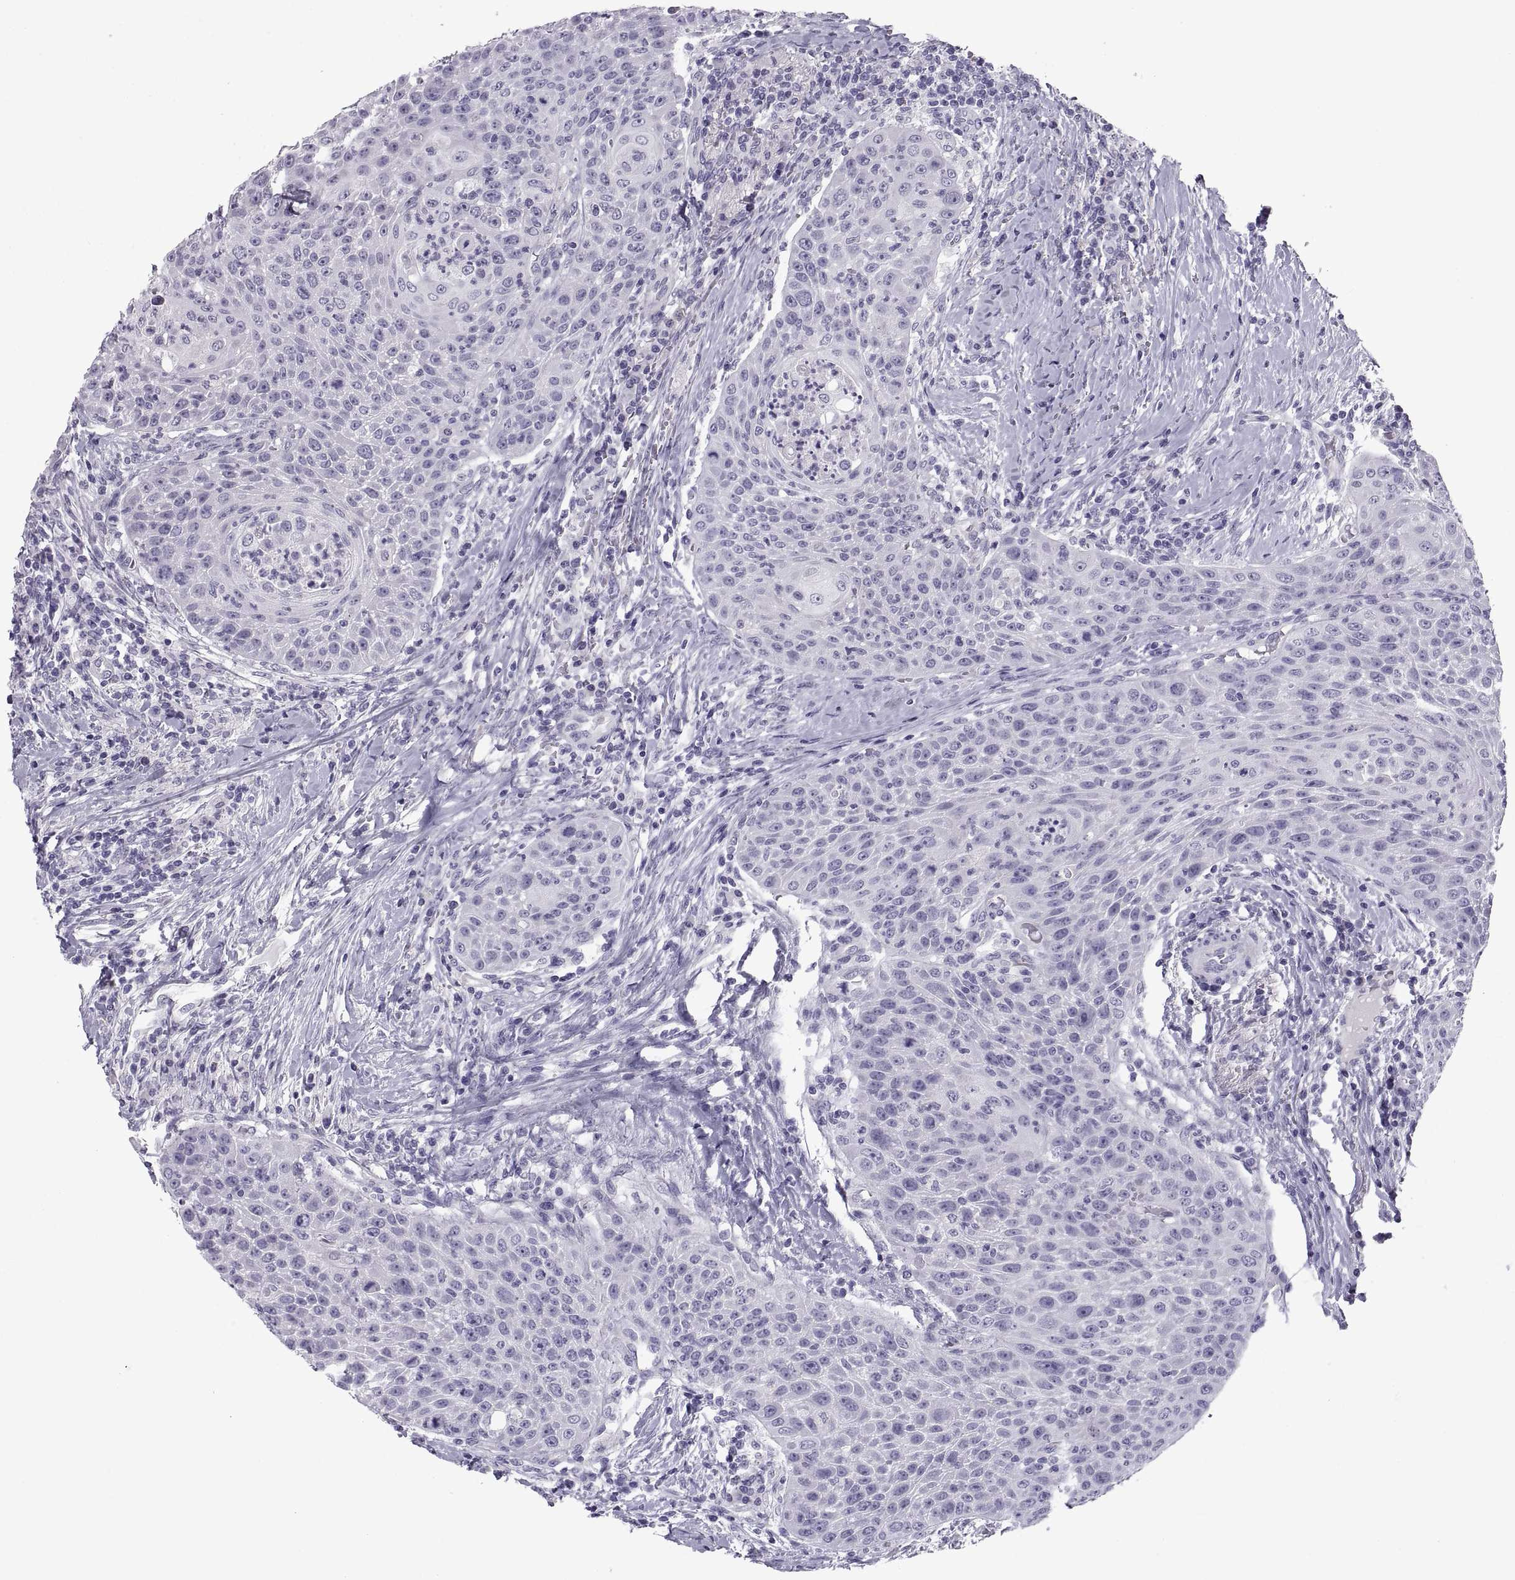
{"staining": {"intensity": "negative", "quantity": "none", "location": "none"}, "tissue": "head and neck cancer", "cell_type": "Tumor cells", "image_type": "cancer", "snomed": [{"axis": "morphology", "description": "Squamous cell carcinoma, NOS"}, {"axis": "topography", "description": "Head-Neck"}], "caption": "This is an IHC histopathology image of head and neck squamous cell carcinoma. There is no expression in tumor cells.", "gene": "PCSK1N", "patient": {"sex": "male", "age": 69}}